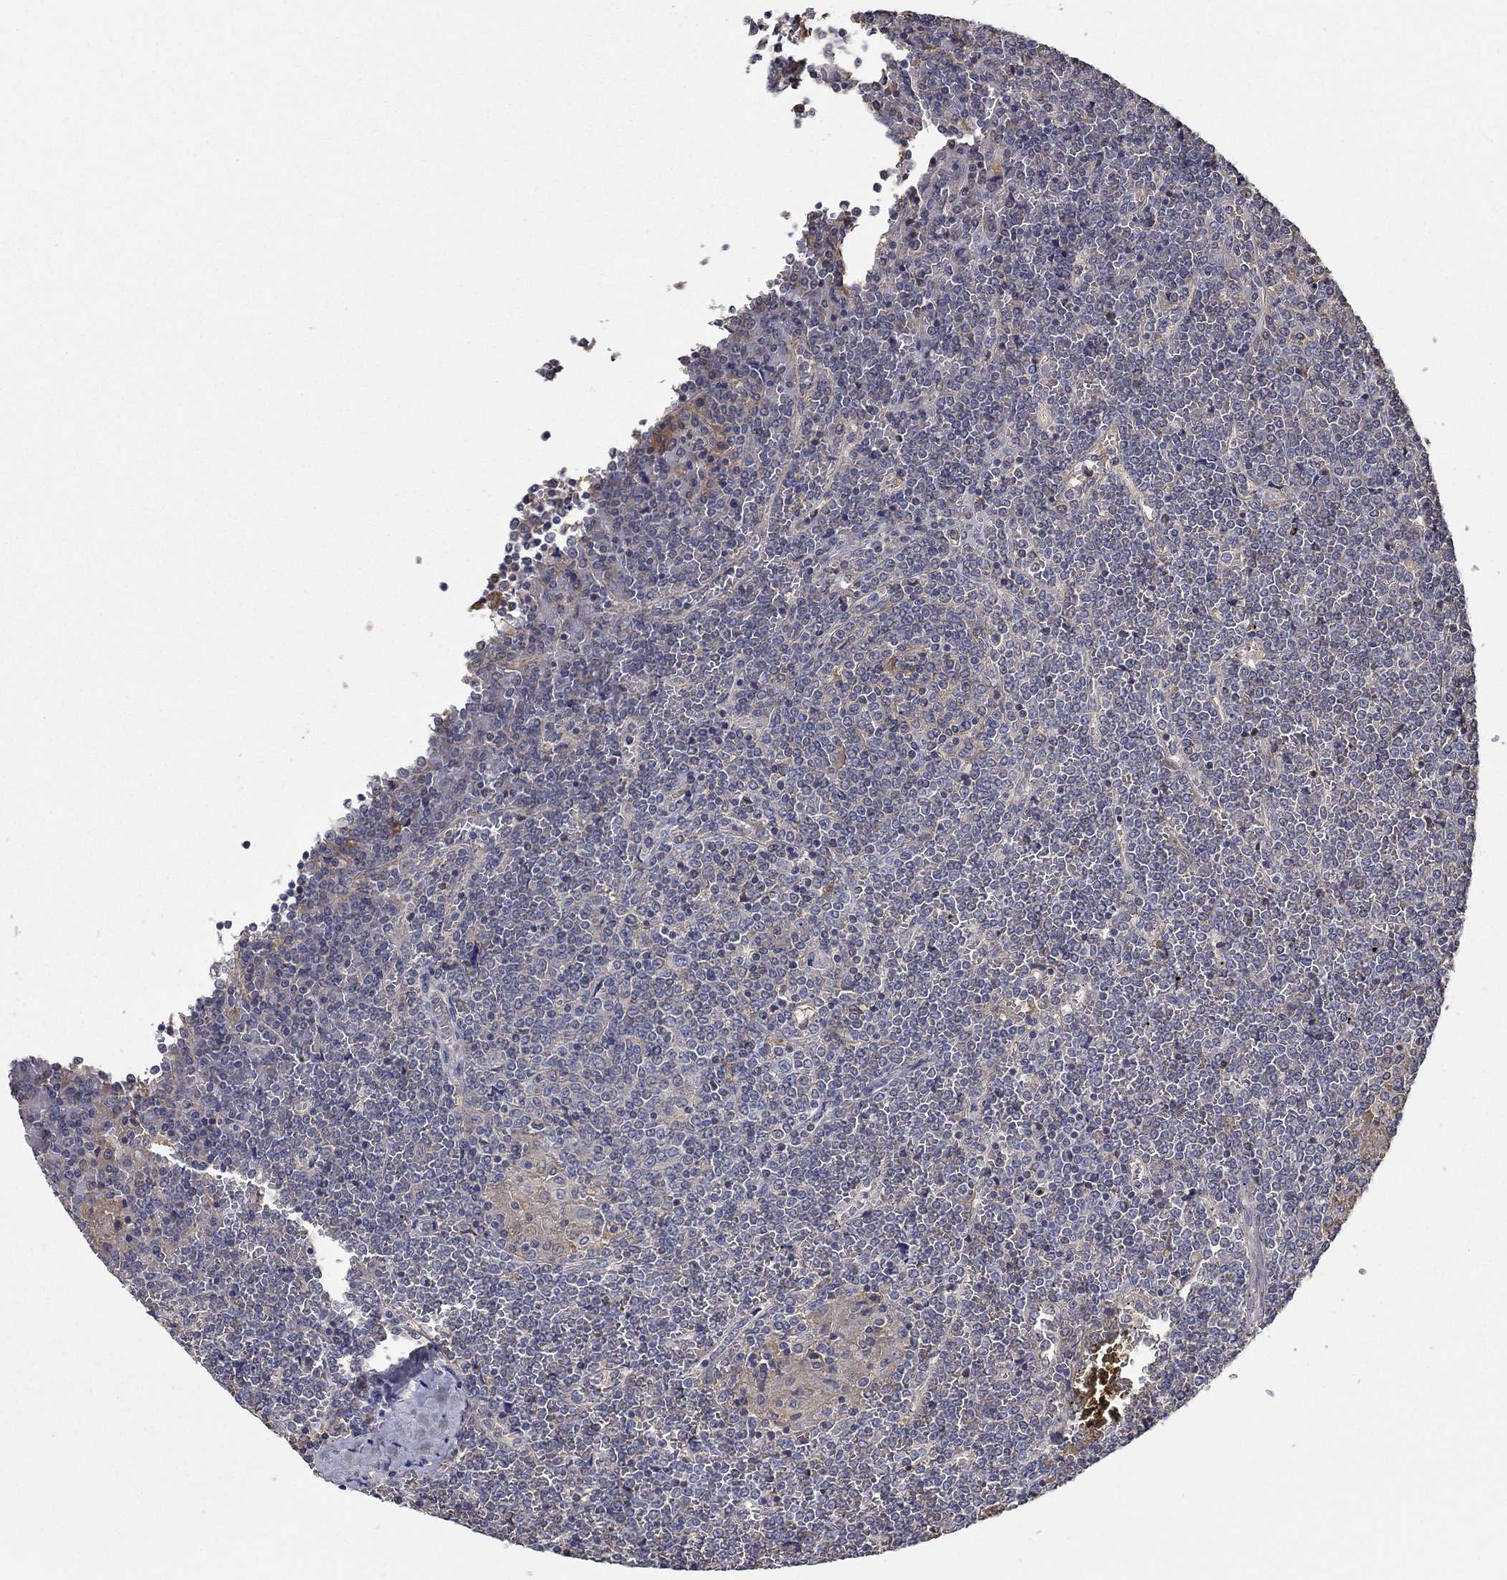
{"staining": {"intensity": "negative", "quantity": "none", "location": "none"}, "tissue": "lymphoma", "cell_type": "Tumor cells", "image_type": "cancer", "snomed": [{"axis": "morphology", "description": "Malignant lymphoma, non-Hodgkin's type, Low grade"}, {"axis": "topography", "description": "Spleen"}], "caption": "An immunohistochemistry image of lymphoma is shown. There is no staining in tumor cells of lymphoma.", "gene": "IL10", "patient": {"sex": "female", "age": 19}}